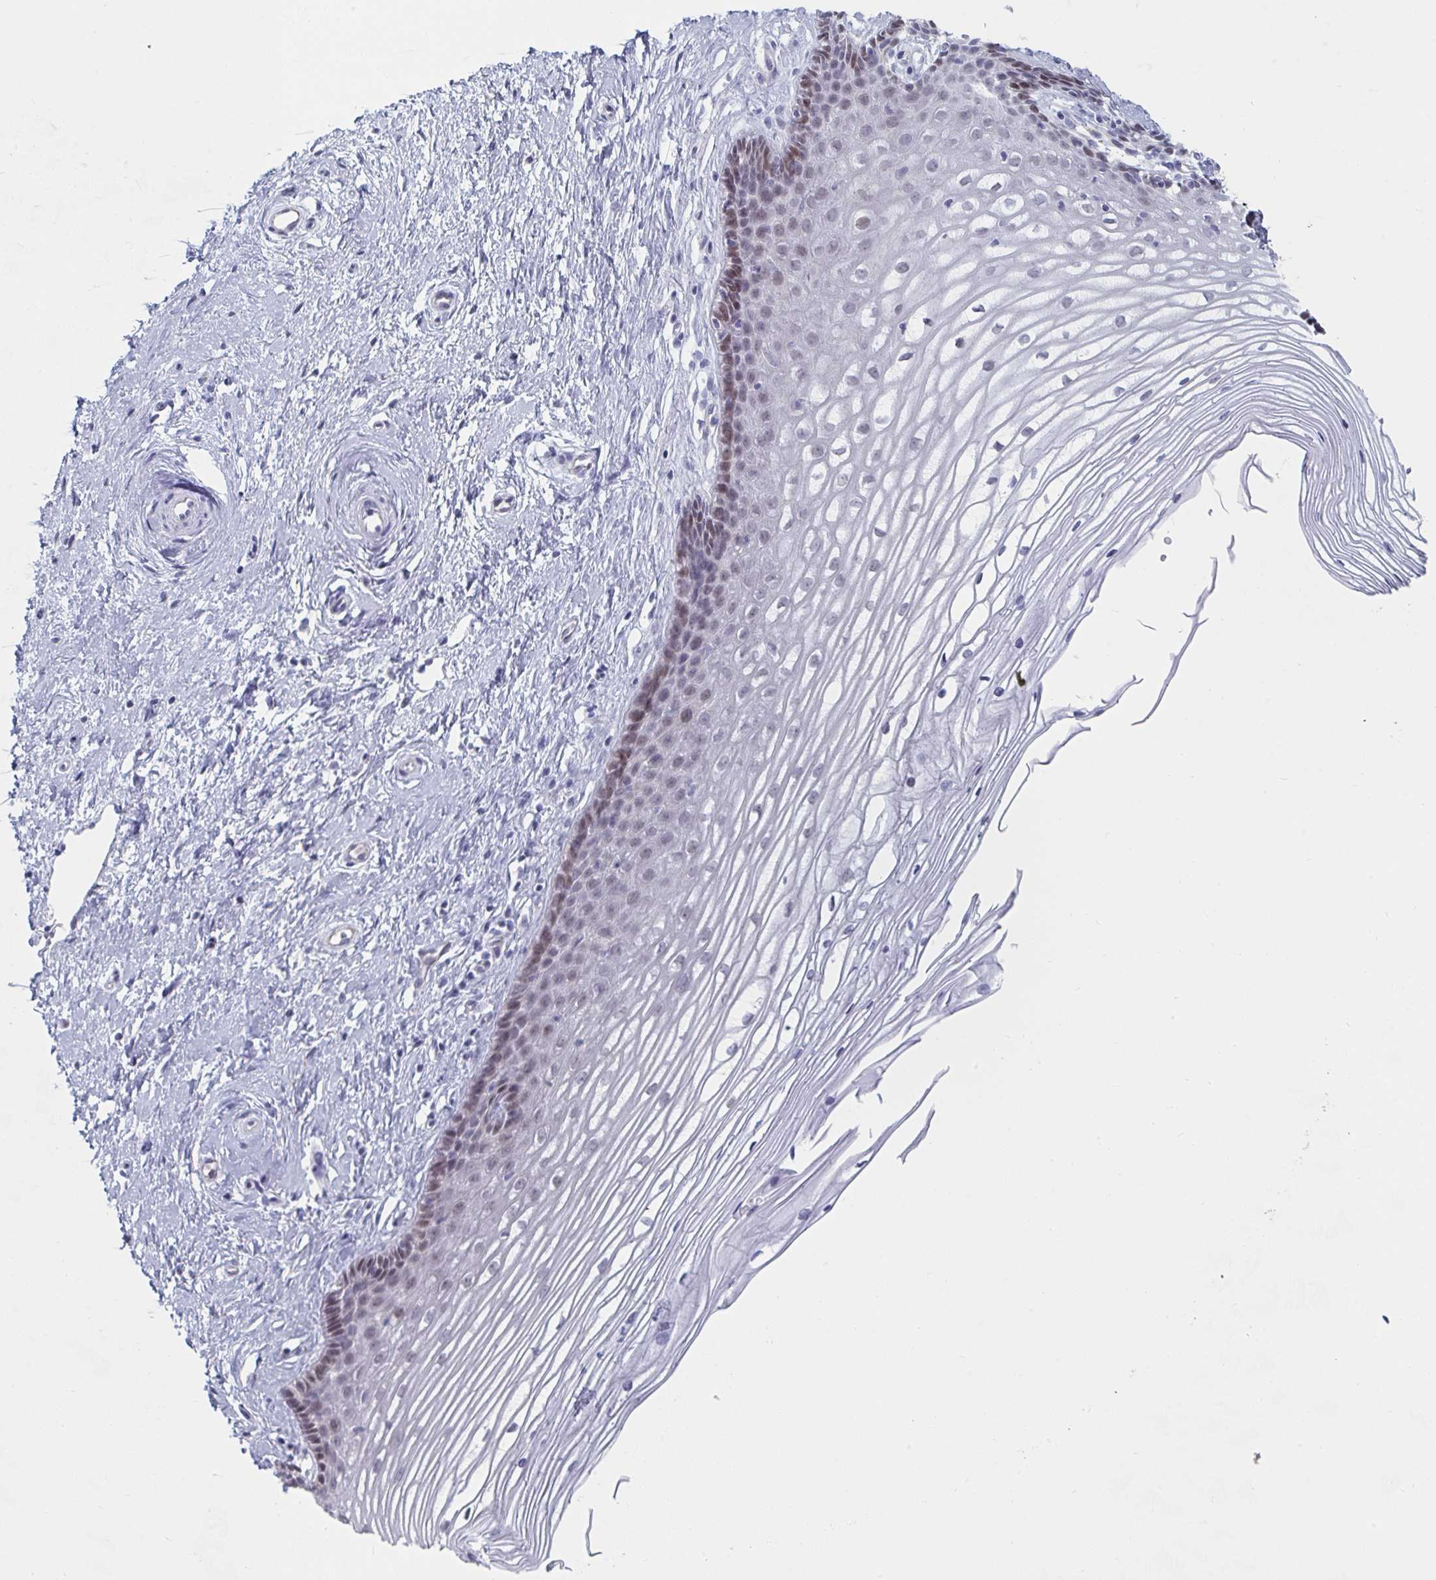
{"staining": {"intensity": "negative", "quantity": "none", "location": "none"}, "tissue": "cervix", "cell_type": "Glandular cells", "image_type": "normal", "snomed": [{"axis": "morphology", "description": "Normal tissue, NOS"}, {"axis": "topography", "description": "Cervix"}], "caption": "IHC of unremarkable cervix displays no expression in glandular cells.", "gene": "FOXA1", "patient": {"sex": "female", "age": 40}}